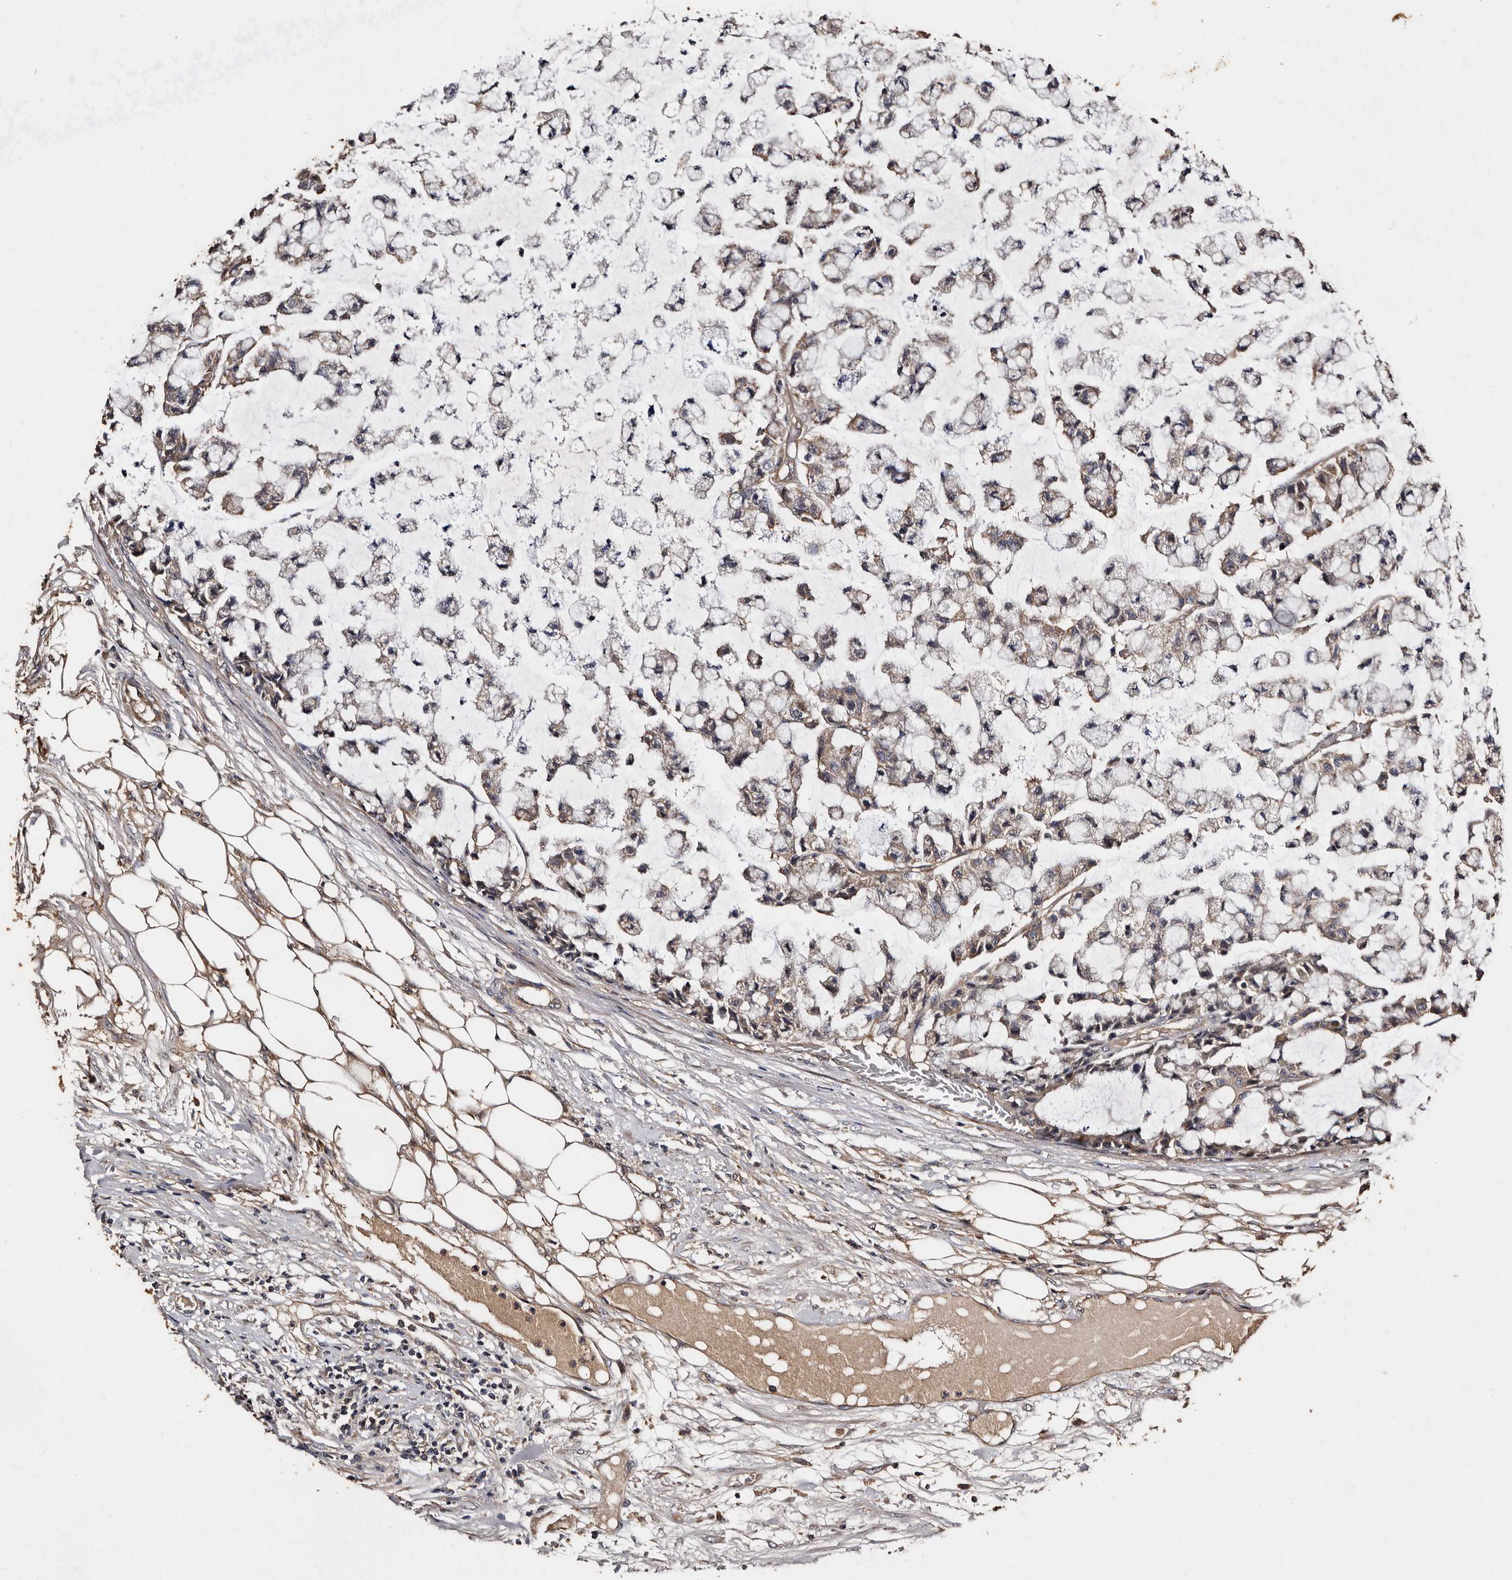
{"staining": {"intensity": "weak", "quantity": "25%-75%", "location": "cytoplasmic/membranous"}, "tissue": "colorectal cancer", "cell_type": "Tumor cells", "image_type": "cancer", "snomed": [{"axis": "morphology", "description": "Adenocarcinoma, NOS"}, {"axis": "topography", "description": "Colon"}], "caption": "Protein staining demonstrates weak cytoplasmic/membranous positivity in approximately 25%-75% of tumor cells in colorectal adenocarcinoma.", "gene": "ADCK5", "patient": {"sex": "female", "age": 84}}